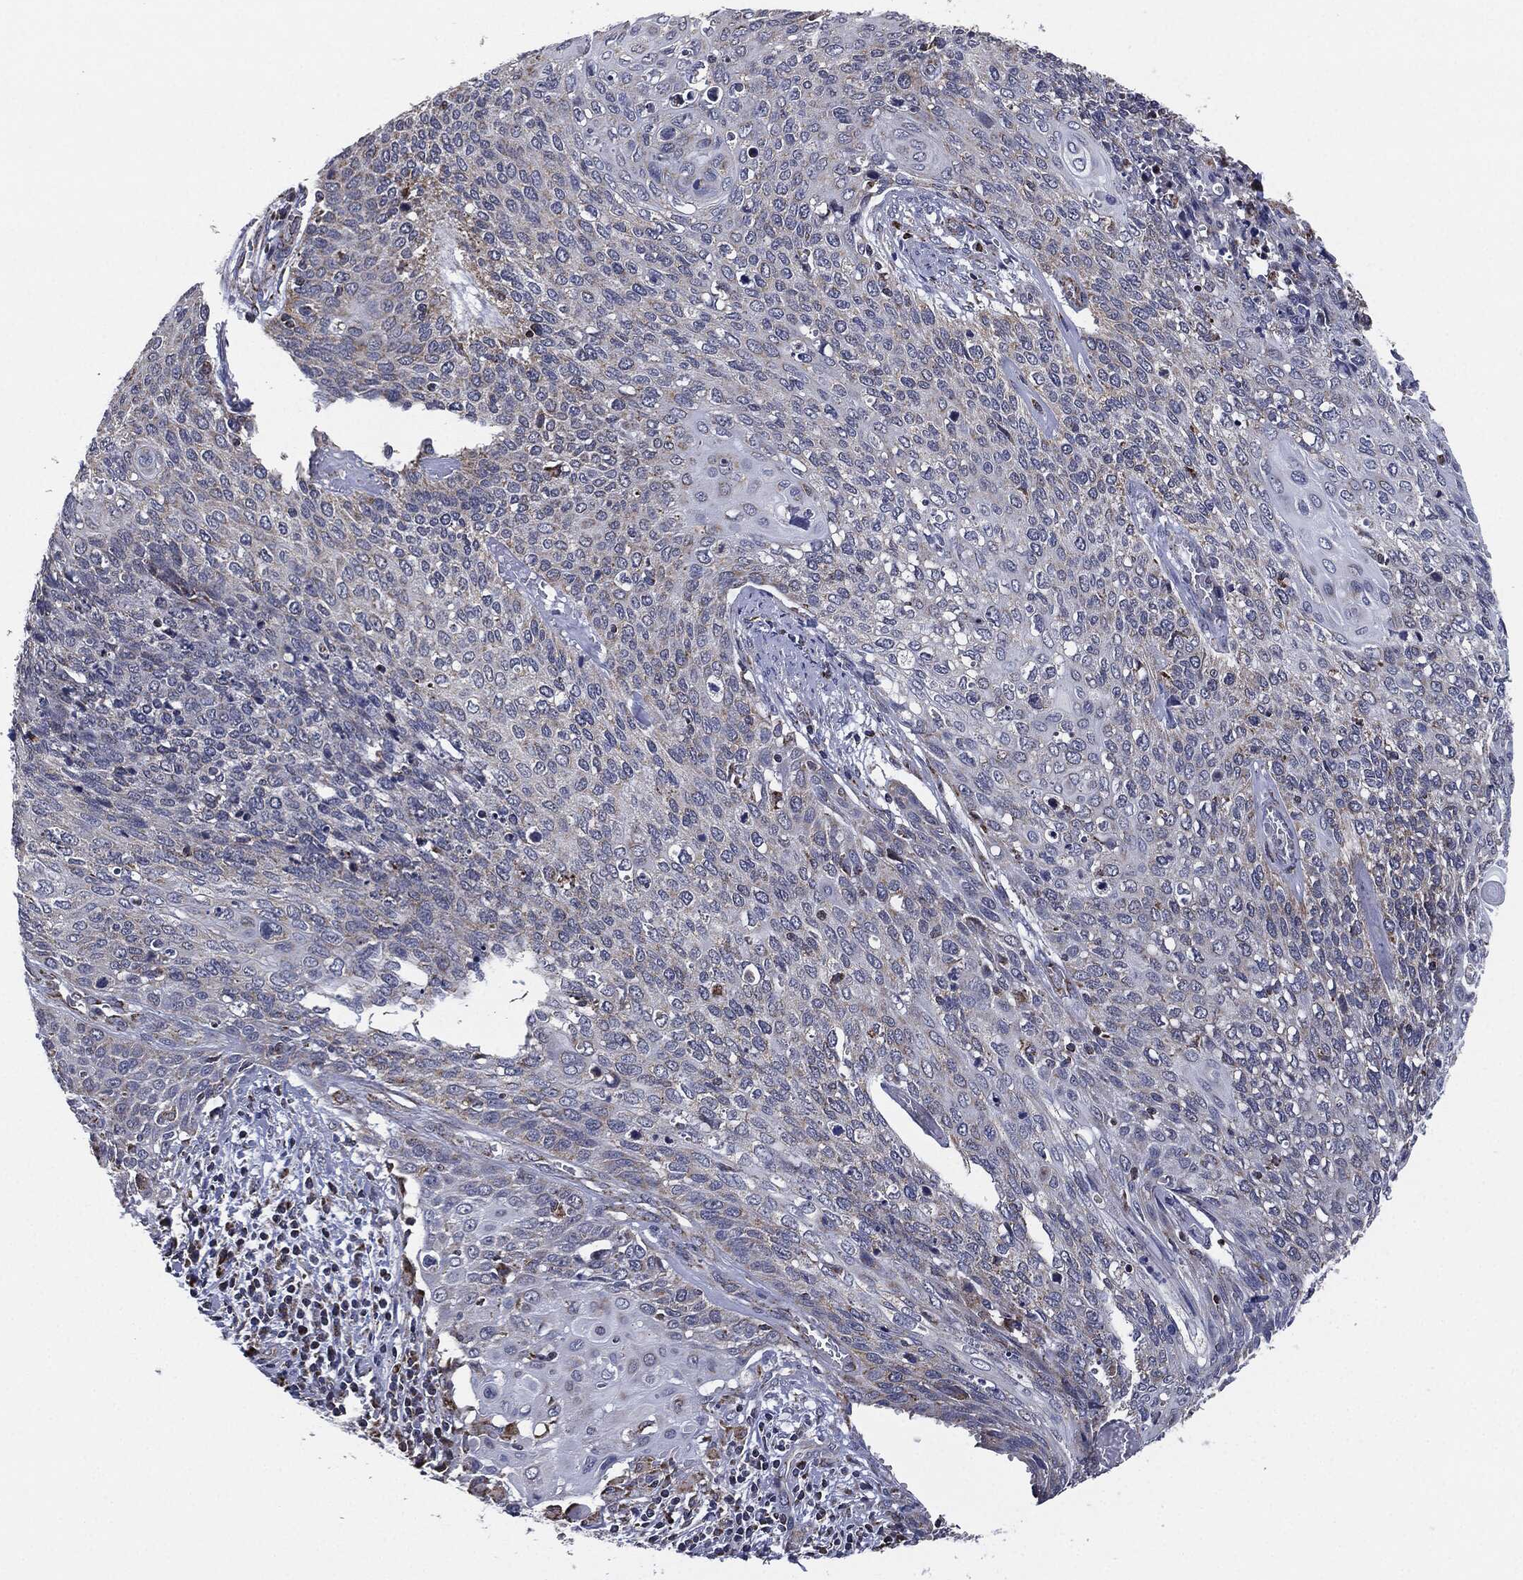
{"staining": {"intensity": "negative", "quantity": "none", "location": "none"}, "tissue": "cervical cancer", "cell_type": "Tumor cells", "image_type": "cancer", "snomed": [{"axis": "morphology", "description": "Squamous cell carcinoma, NOS"}, {"axis": "topography", "description": "Cervix"}], "caption": "This histopathology image is of cervical cancer stained with immunohistochemistry (IHC) to label a protein in brown with the nuclei are counter-stained blue. There is no positivity in tumor cells.", "gene": "NDUFV2", "patient": {"sex": "female", "age": 39}}